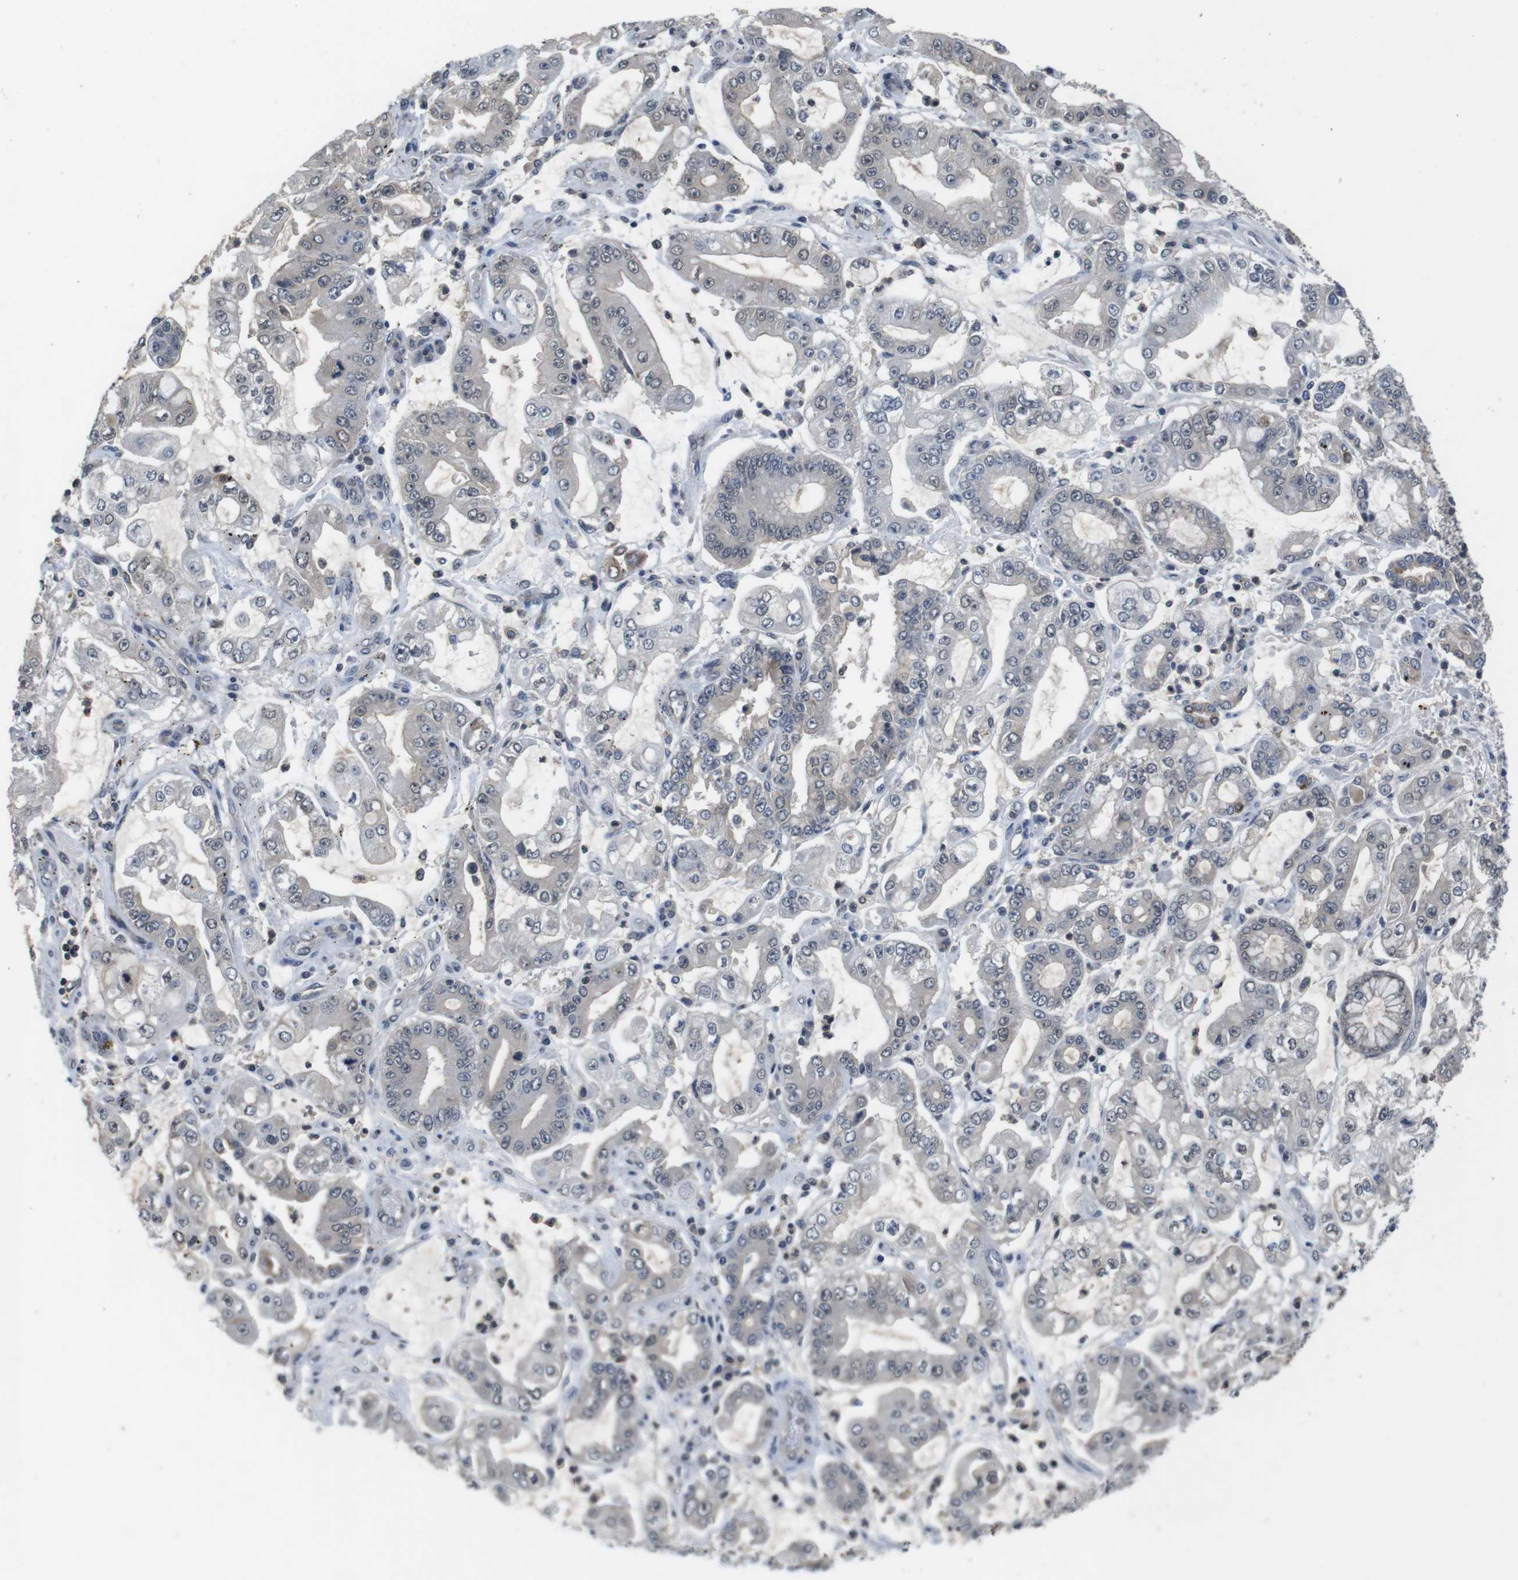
{"staining": {"intensity": "weak", "quantity": "<25%", "location": "nuclear"}, "tissue": "stomach cancer", "cell_type": "Tumor cells", "image_type": "cancer", "snomed": [{"axis": "morphology", "description": "Adenocarcinoma, NOS"}, {"axis": "topography", "description": "Stomach"}], "caption": "Immunohistochemical staining of stomach cancer shows no significant expression in tumor cells.", "gene": "FADD", "patient": {"sex": "male", "age": 76}}